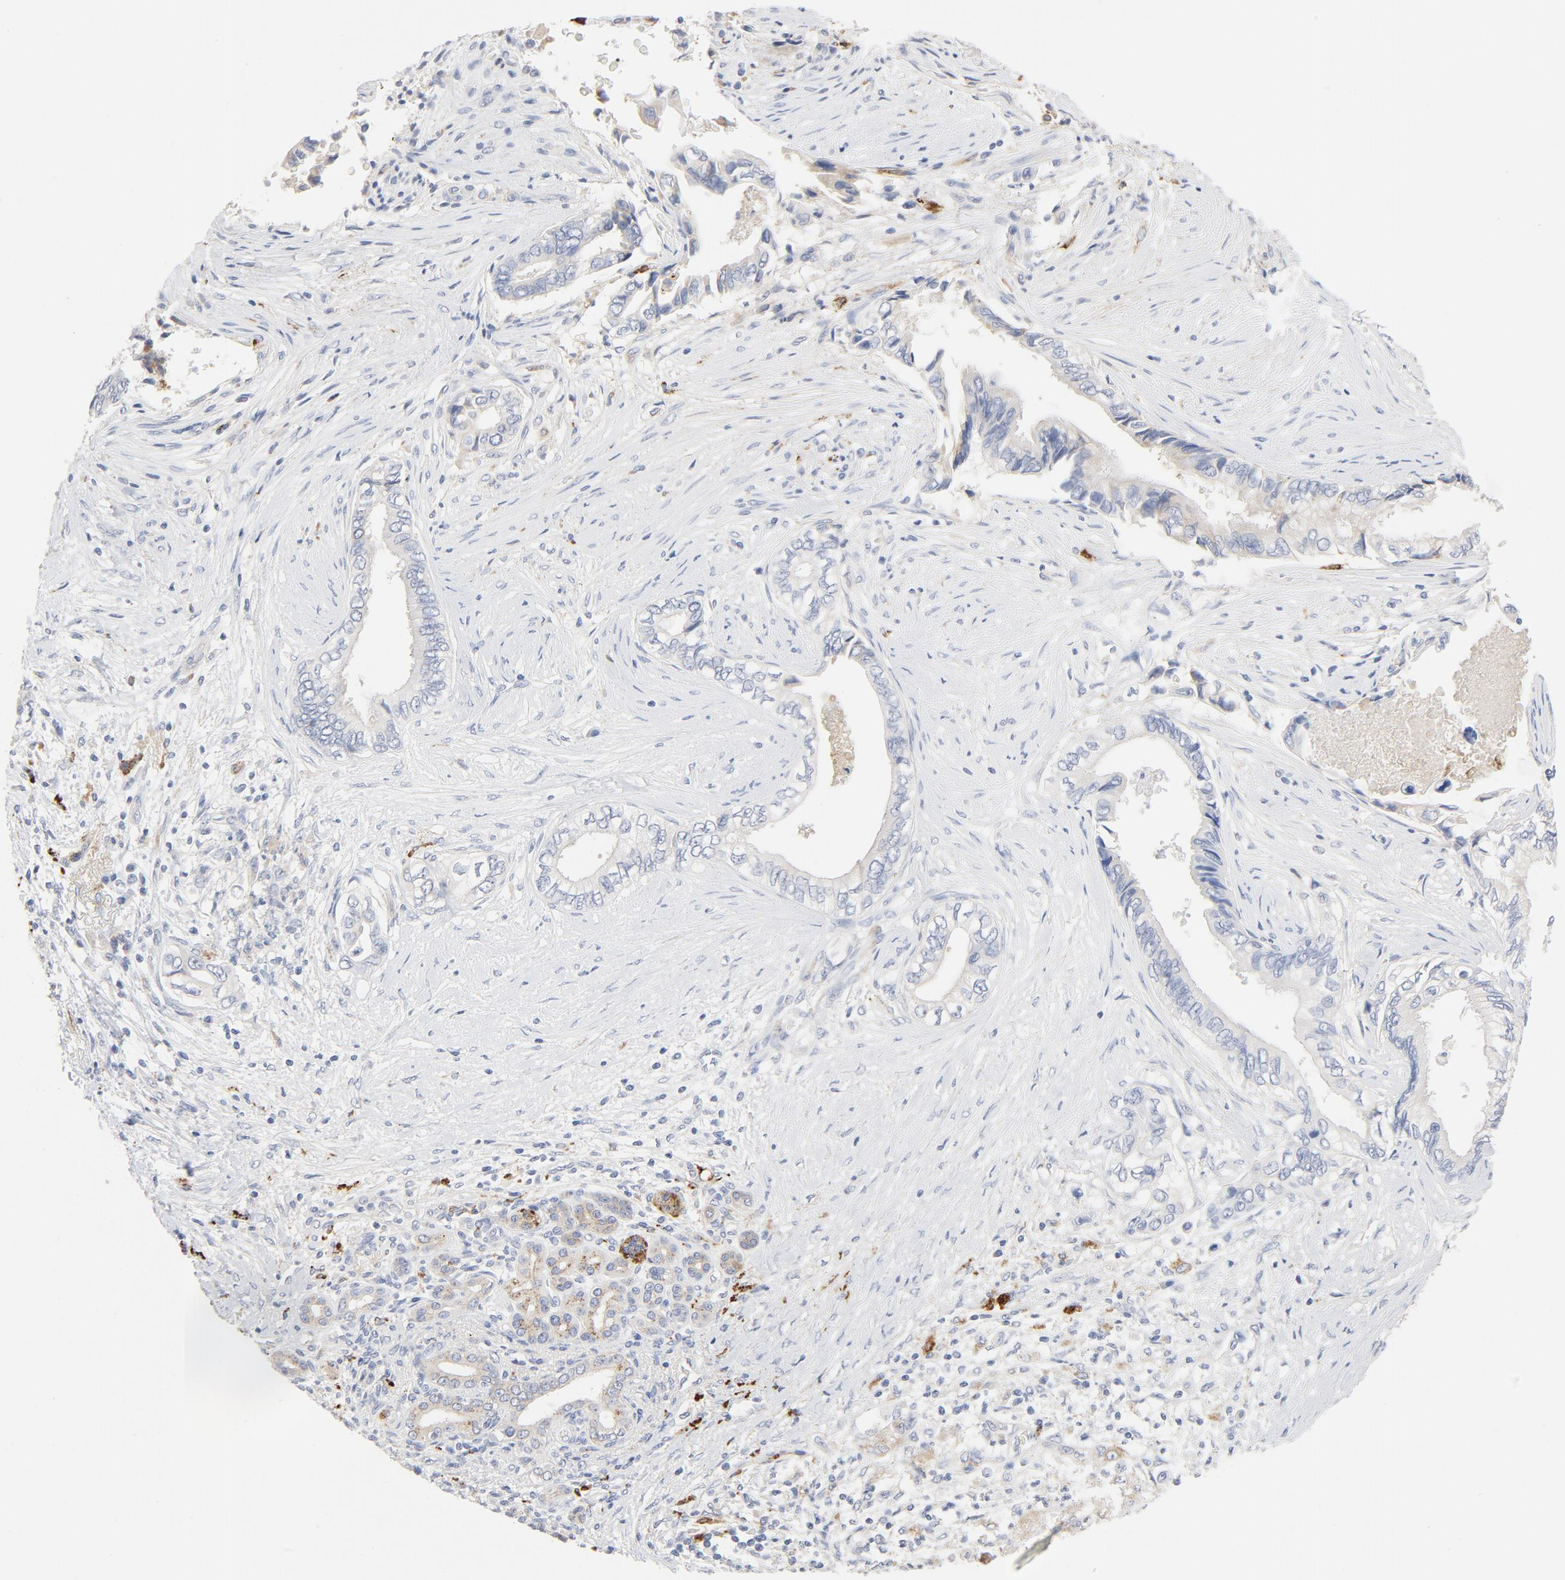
{"staining": {"intensity": "weak", "quantity": "<25%", "location": "cytoplasmic/membranous"}, "tissue": "pancreatic cancer", "cell_type": "Tumor cells", "image_type": "cancer", "snomed": [{"axis": "morphology", "description": "Adenocarcinoma, NOS"}, {"axis": "topography", "description": "Pancreas"}], "caption": "Immunohistochemistry image of neoplastic tissue: human adenocarcinoma (pancreatic) stained with DAB (3,3'-diaminobenzidine) reveals no significant protein positivity in tumor cells.", "gene": "MAGEB17", "patient": {"sex": "female", "age": 66}}